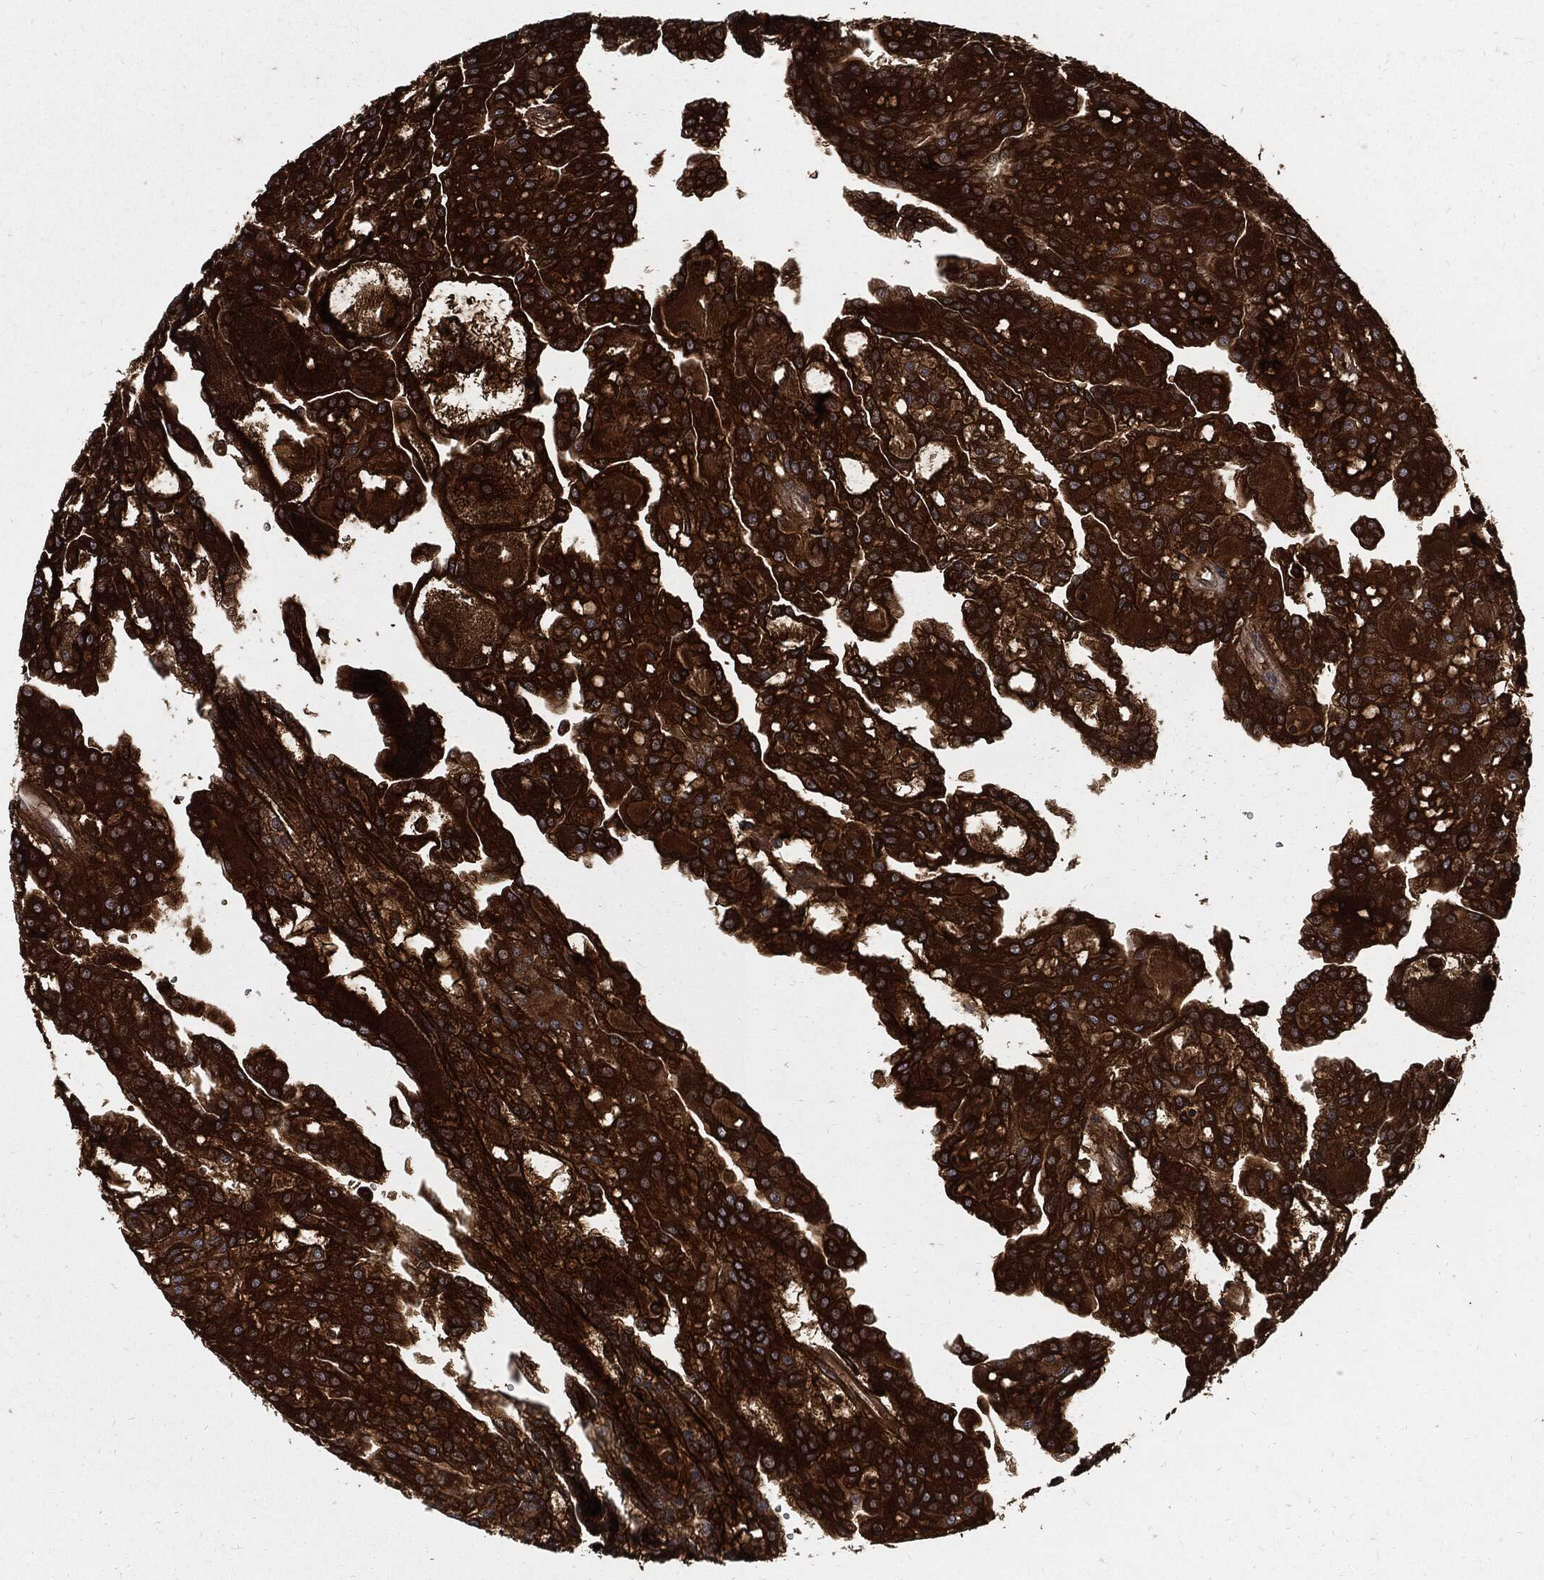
{"staining": {"intensity": "strong", "quantity": "25%-75%", "location": "cytoplasmic/membranous"}, "tissue": "renal cancer", "cell_type": "Tumor cells", "image_type": "cancer", "snomed": [{"axis": "morphology", "description": "Adenocarcinoma, NOS"}, {"axis": "topography", "description": "Kidney"}], "caption": "This histopathology image demonstrates immunohistochemistry (IHC) staining of human adenocarcinoma (renal), with high strong cytoplasmic/membranous positivity in approximately 25%-75% of tumor cells.", "gene": "CLU", "patient": {"sex": "male", "age": 63}}